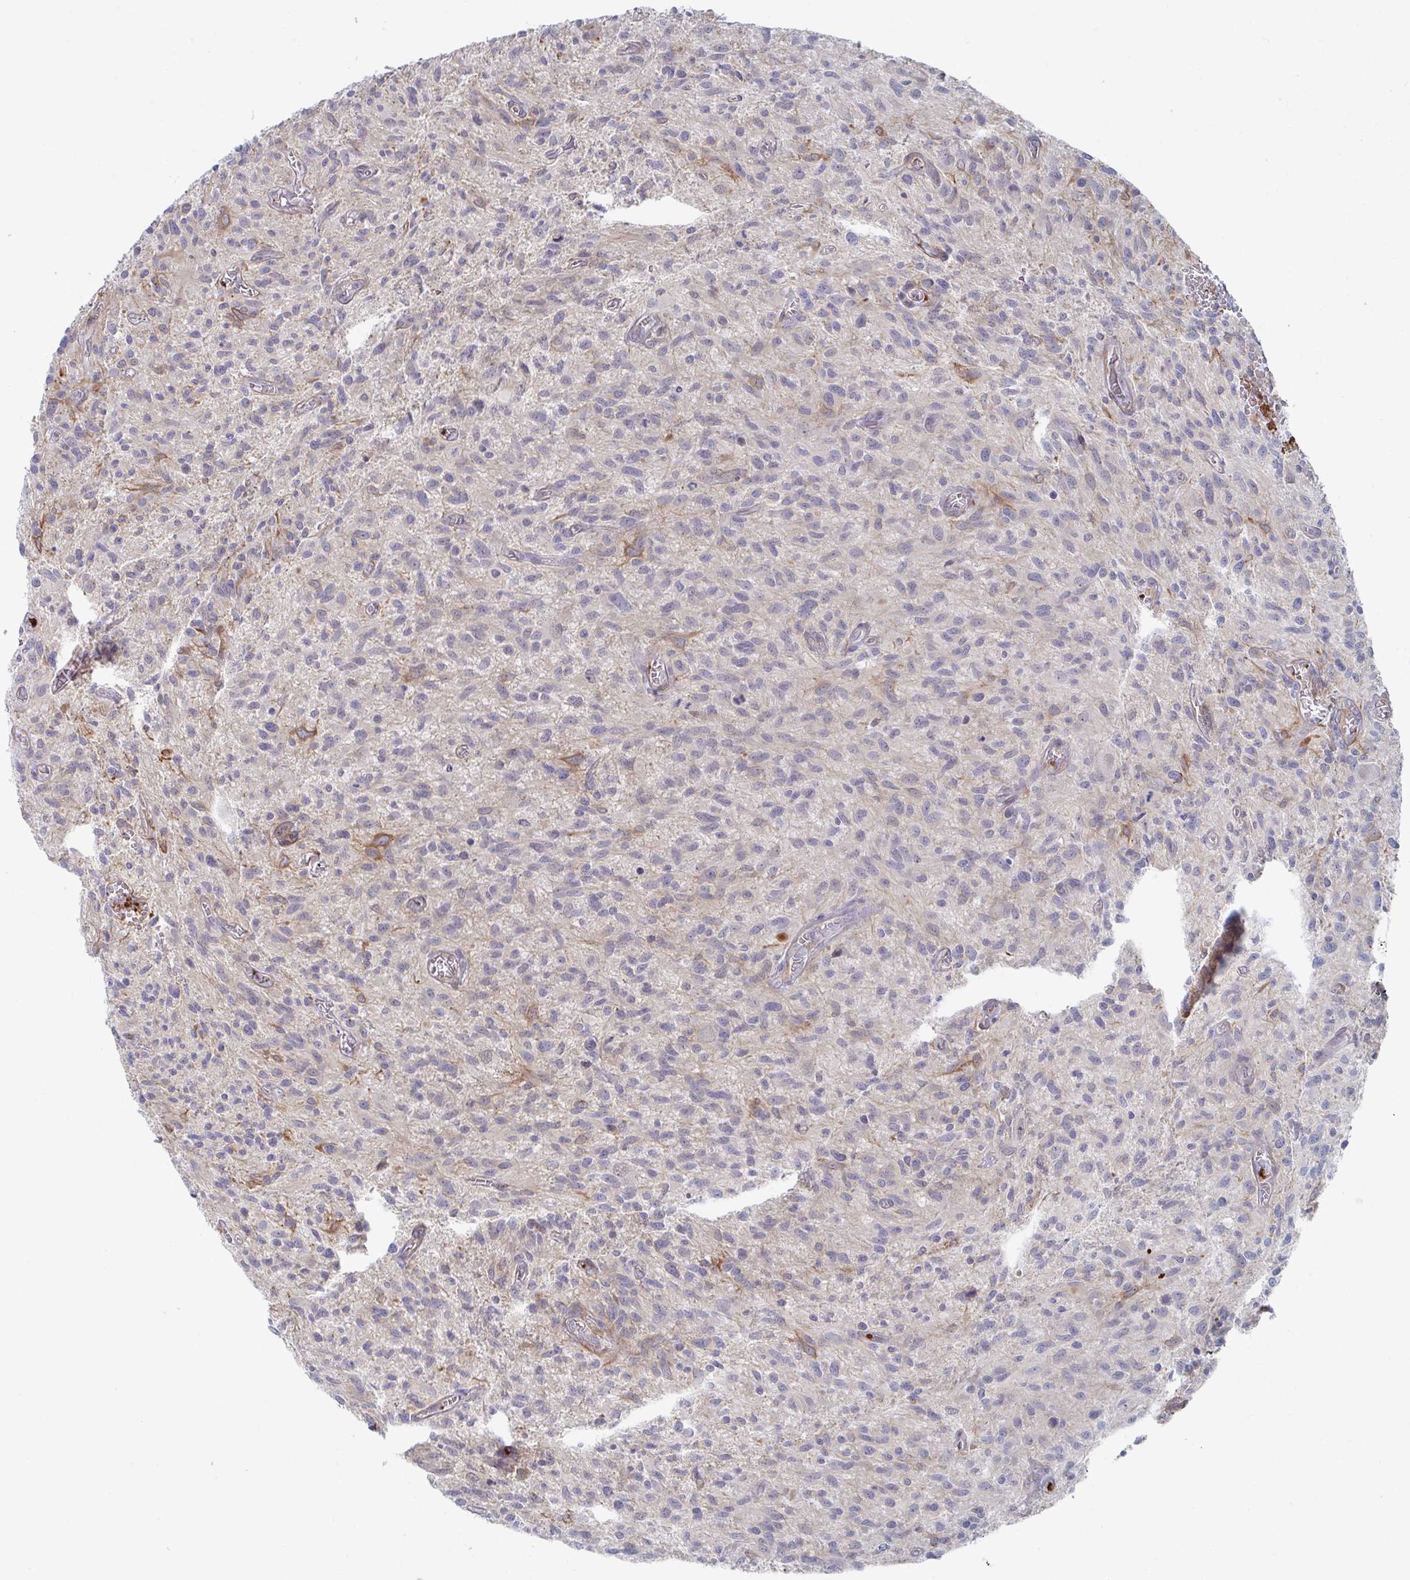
{"staining": {"intensity": "negative", "quantity": "none", "location": "none"}, "tissue": "glioma", "cell_type": "Tumor cells", "image_type": "cancer", "snomed": [{"axis": "morphology", "description": "Glioma, malignant, High grade"}, {"axis": "topography", "description": "Brain"}], "caption": "High magnification brightfield microscopy of glioma stained with DAB (brown) and counterstained with hematoxylin (blue): tumor cells show no significant positivity.", "gene": "NEURL4", "patient": {"sex": "male", "age": 75}}